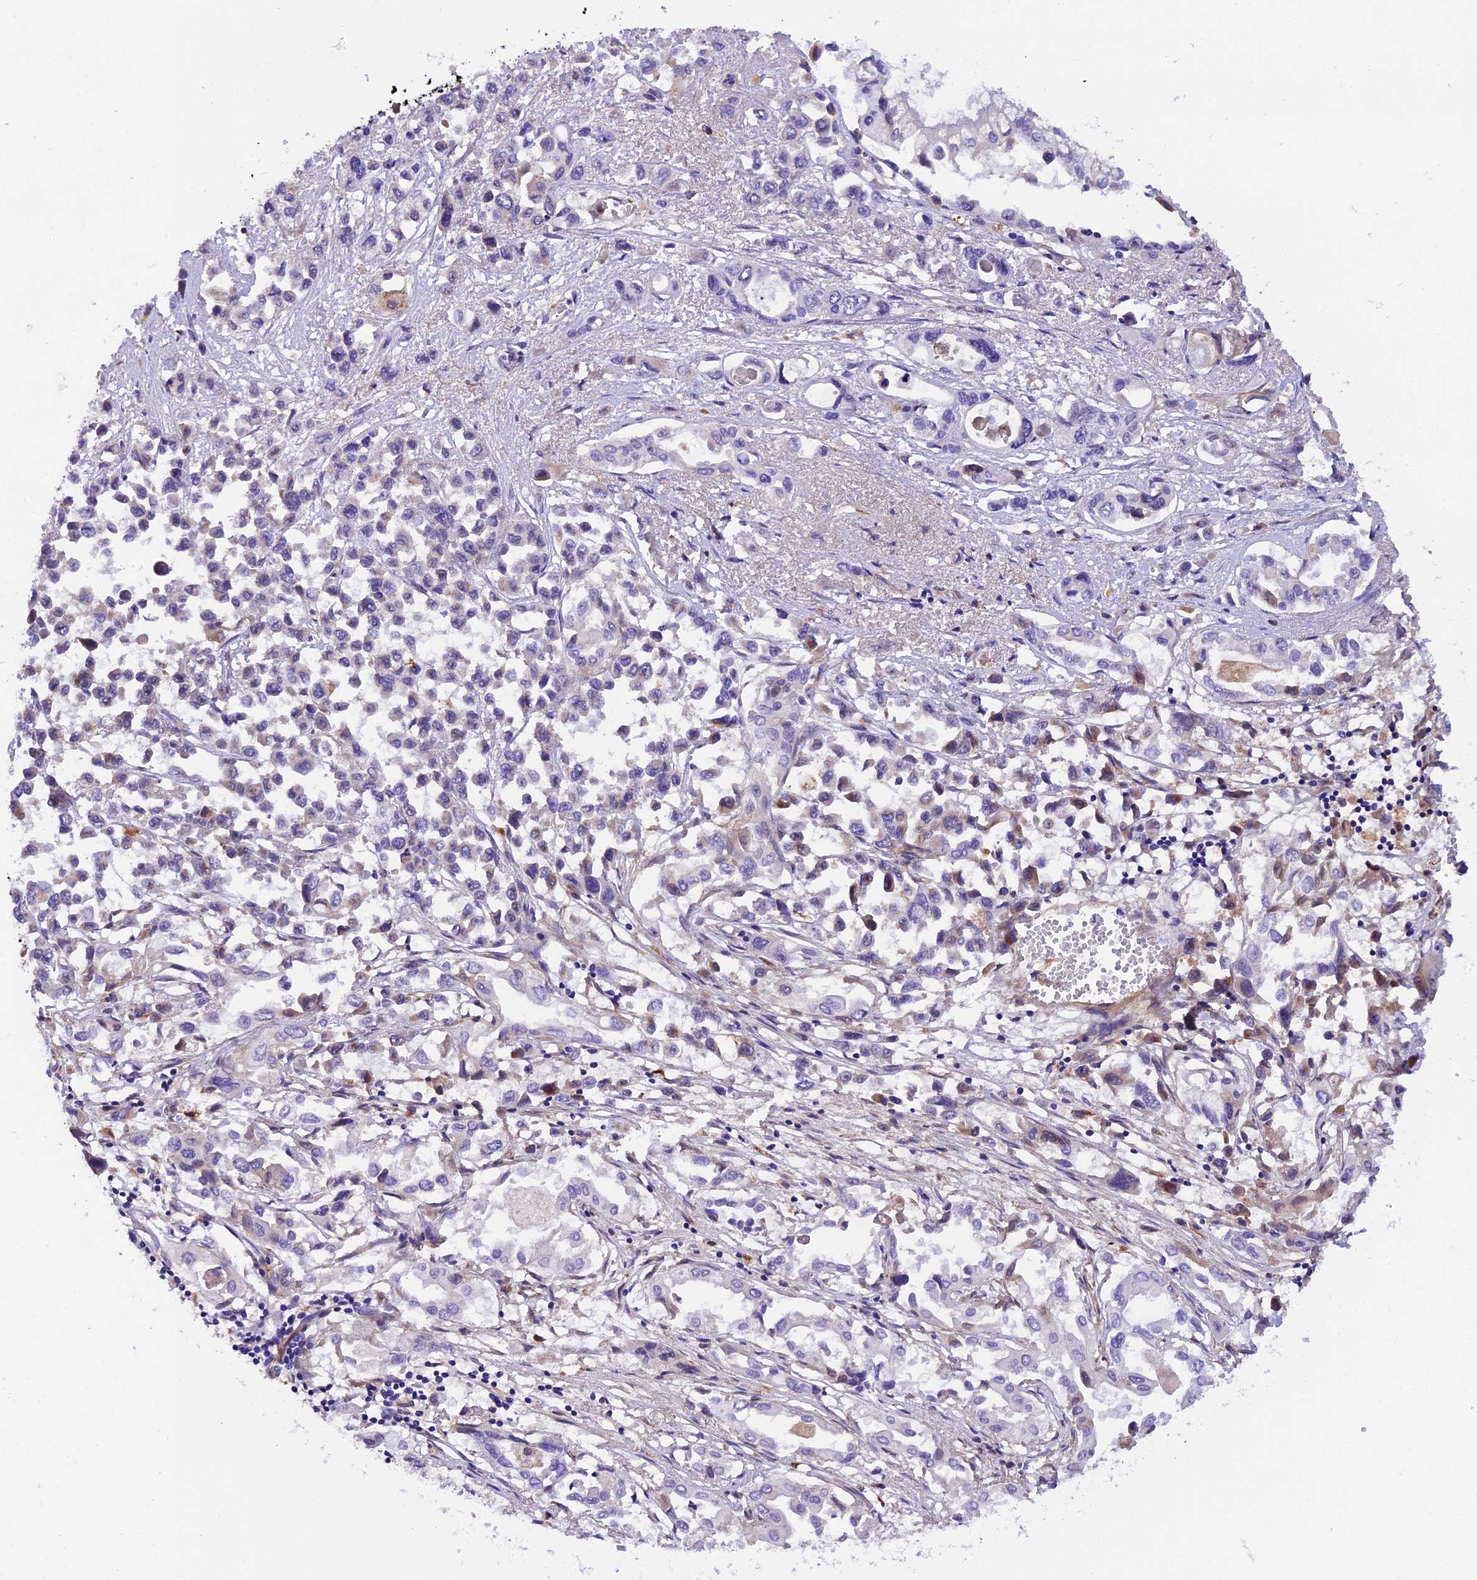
{"staining": {"intensity": "negative", "quantity": "none", "location": "none"}, "tissue": "pancreatic cancer", "cell_type": "Tumor cells", "image_type": "cancer", "snomed": [{"axis": "morphology", "description": "Adenocarcinoma, NOS"}, {"axis": "topography", "description": "Pancreas"}], "caption": "Tumor cells are negative for protein expression in human pancreatic adenocarcinoma. (DAB immunohistochemistry with hematoxylin counter stain).", "gene": "CCDC32", "patient": {"sex": "male", "age": 92}}